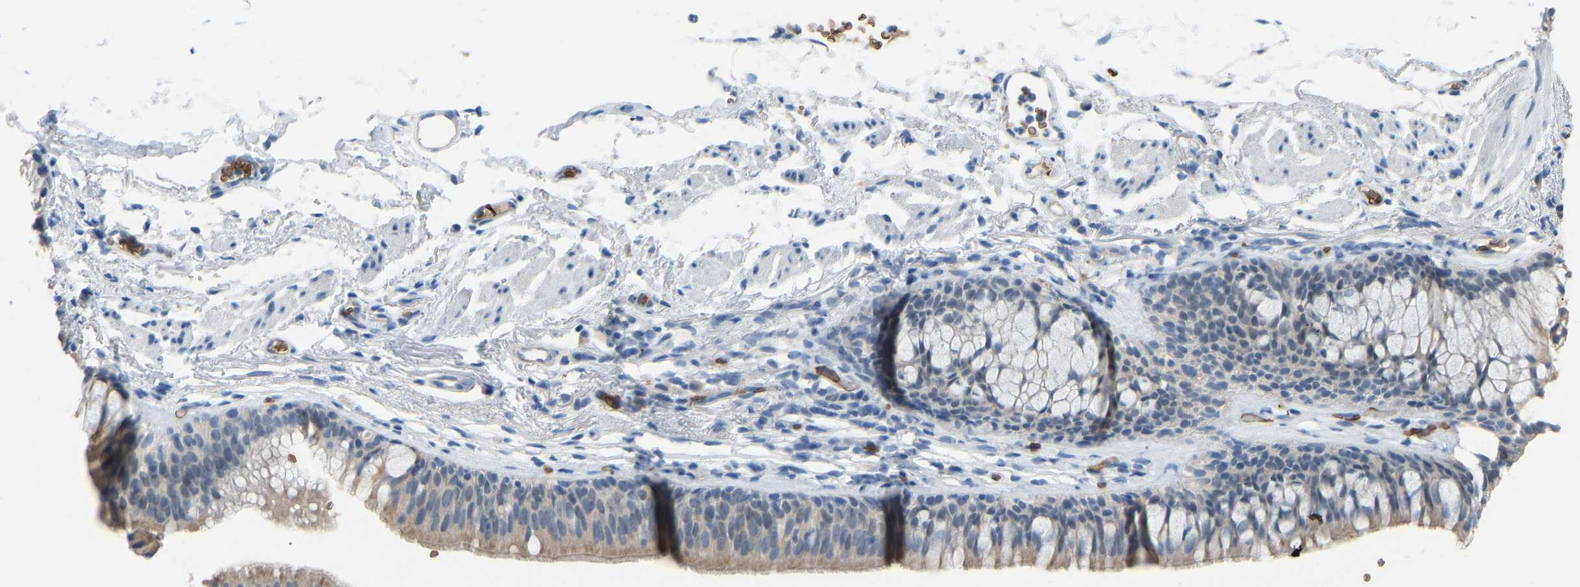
{"staining": {"intensity": "moderate", "quantity": ">75%", "location": "cytoplasmic/membranous"}, "tissue": "bronchus", "cell_type": "Respiratory epithelial cells", "image_type": "normal", "snomed": [{"axis": "morphology", "description": "Normal tissue, NOS"}, {"axis": "topography", "description": "Cartilage tissue"}, {"axis": "topography", "description": "Bronchus"}], "caption": "This micrograph reveals unremarkable bronchus stained with immunohistochemistry to label a protein in brown. The cytoplasmic/membranous of respiratory epithelial cells show moderate positivity for the protein. Nuclei are counter-stained blue.", "gene": "PIGS", "patient": {"sex": "female", "age": 53}}